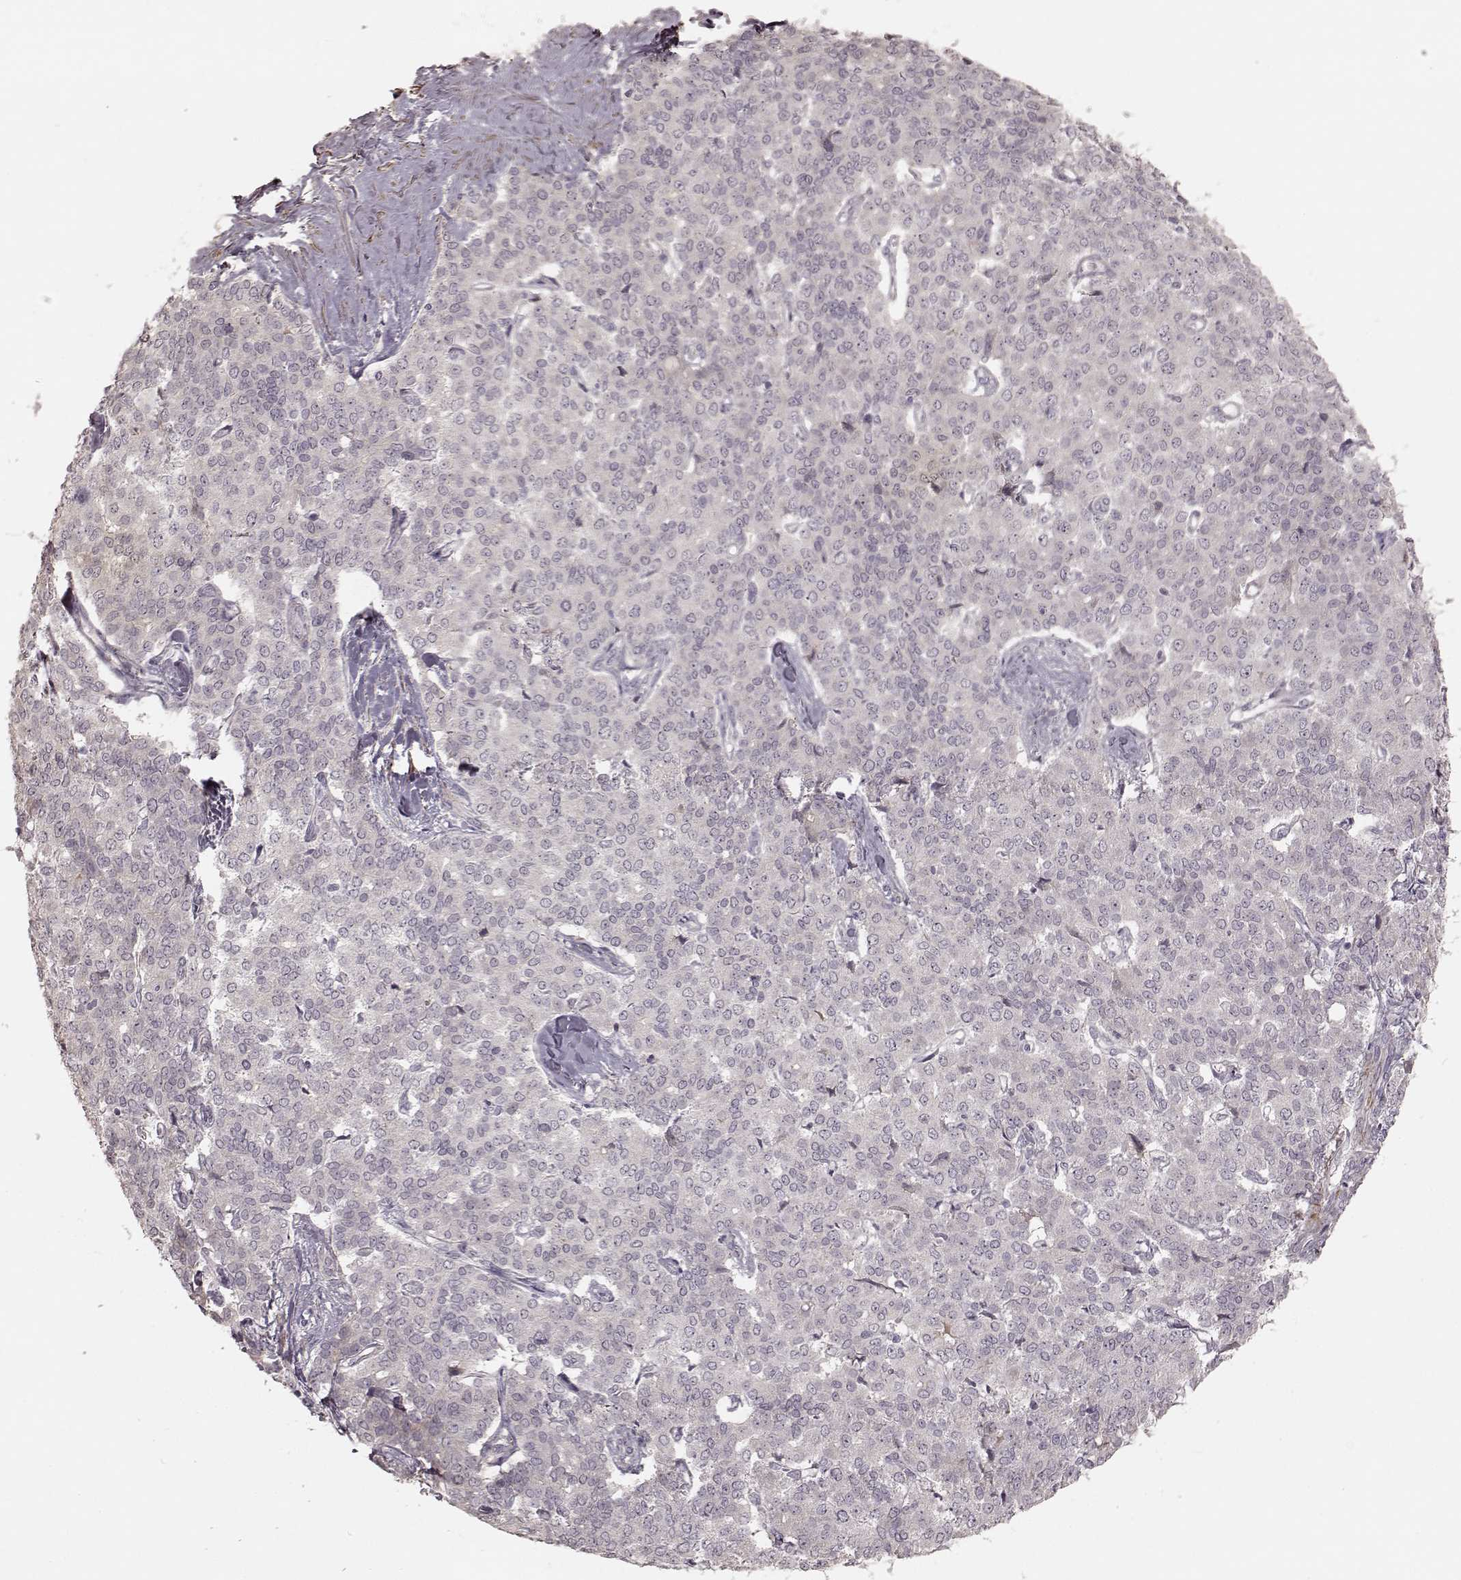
{"staining": {"intensity": "negative", "quantity": "none", "location": "none"}, "tissue": "liver cancer", "cell_type": "Tumor cells", "image_type": "cancer", "snomed": [{"axis": "morphology", "description": "Cholangiocarcinoma"}, {"axis": "topography", "description": "Liver"}], "caption": "Micrograph shows no significant protein positivity in tumor cells of liver cholangiocarcinoma.", "gene": "KCNJ9", "patient": {"sex": "female", "age": 47}}